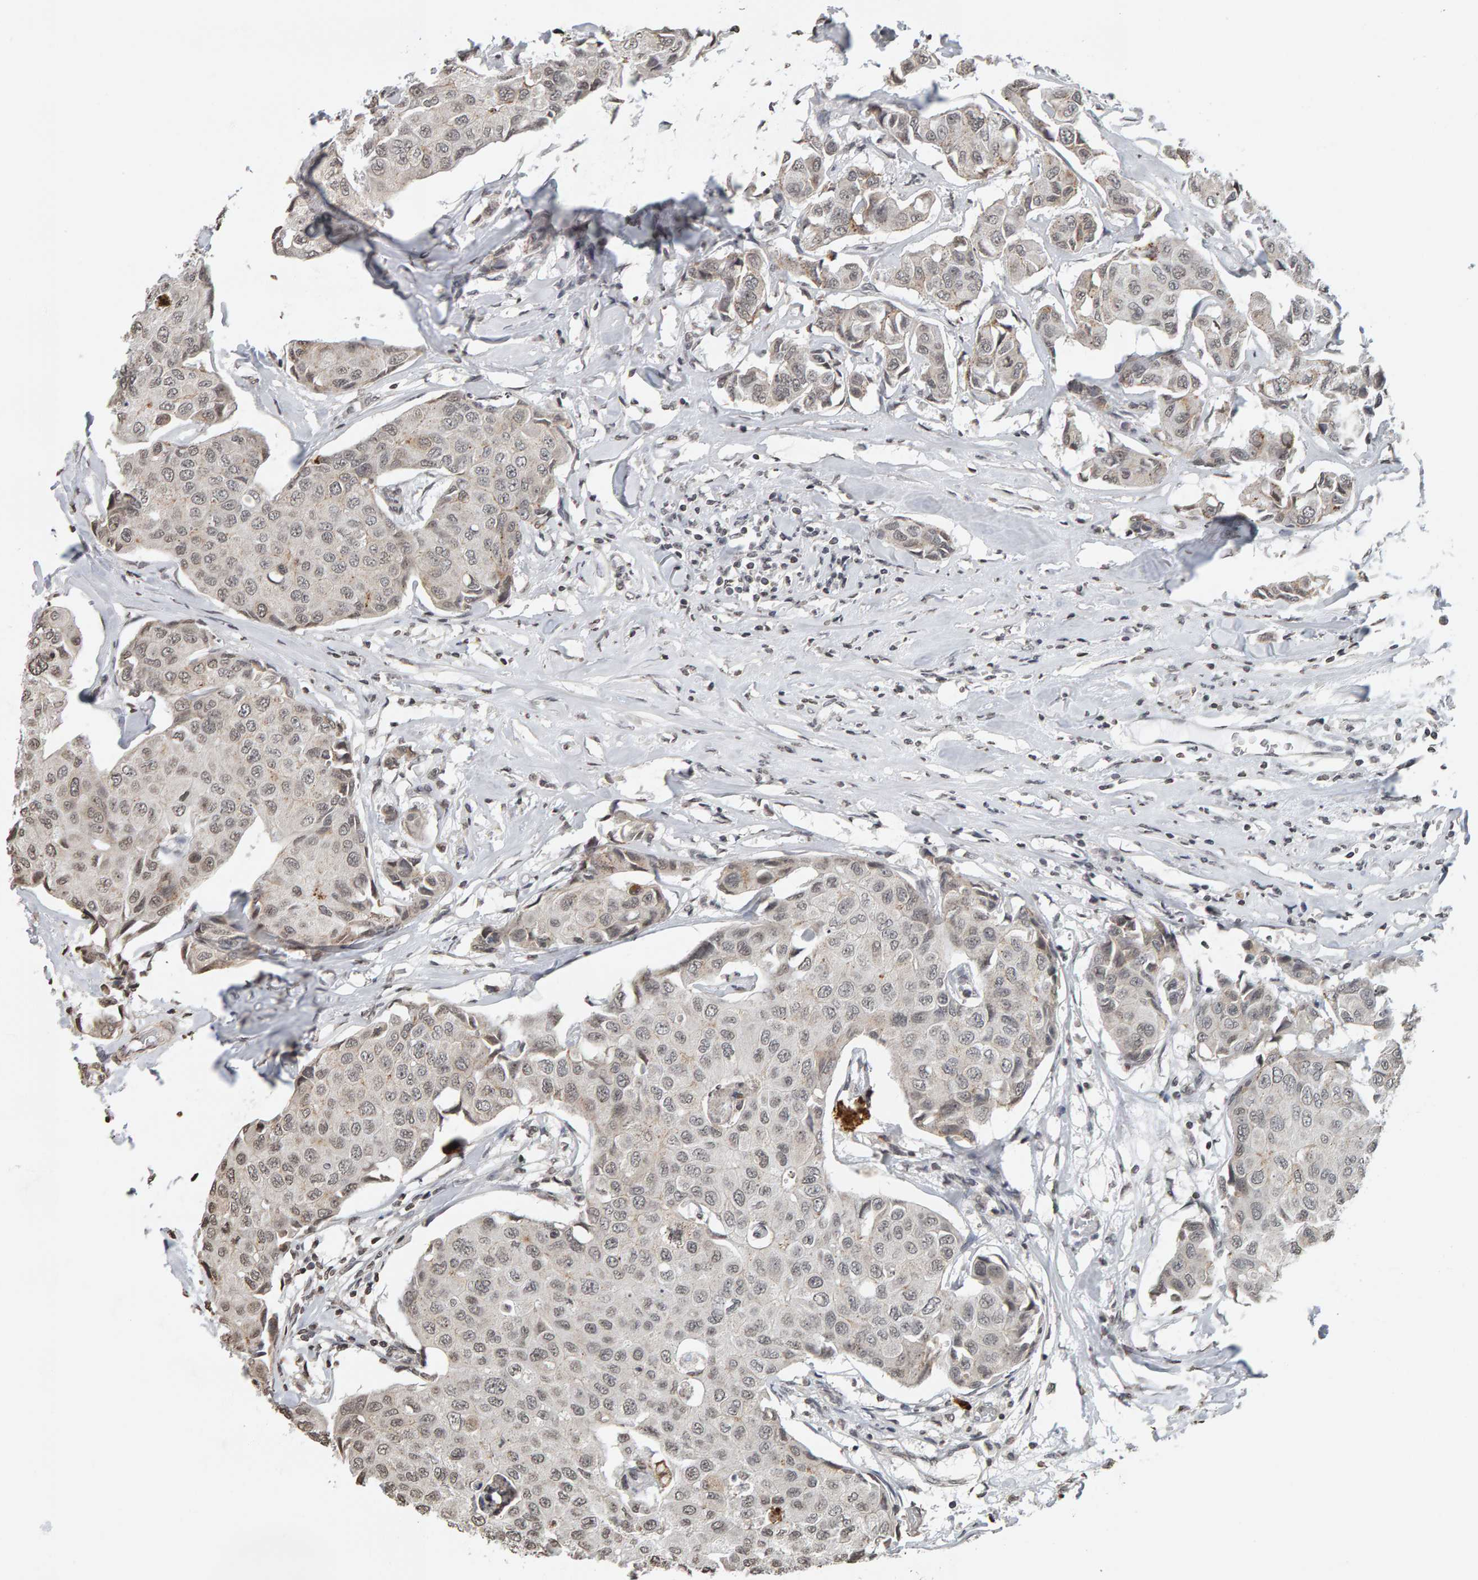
{"staining": {"intensity": "weak", "quantity": "<25%", "location": "nuclear"}, "tissue": "breast cancer", "cell_type": "Tumor cells", "image_type": "cancer", "snomed": [{"axis": "morphology", "description": "Duct carcinoma"}, {"axis": "topography", "description": "Breast"}], "caption": "An immunohistochemistry photomicrograph of invasive ductal carcinoma (breast) is shown. There is no staining in tumor cells of invasive ductal carcinoma (breast). Nuclei are stained in blue.", "gene": "AFF4", "patient": {"sex": "female", "age": 80}}